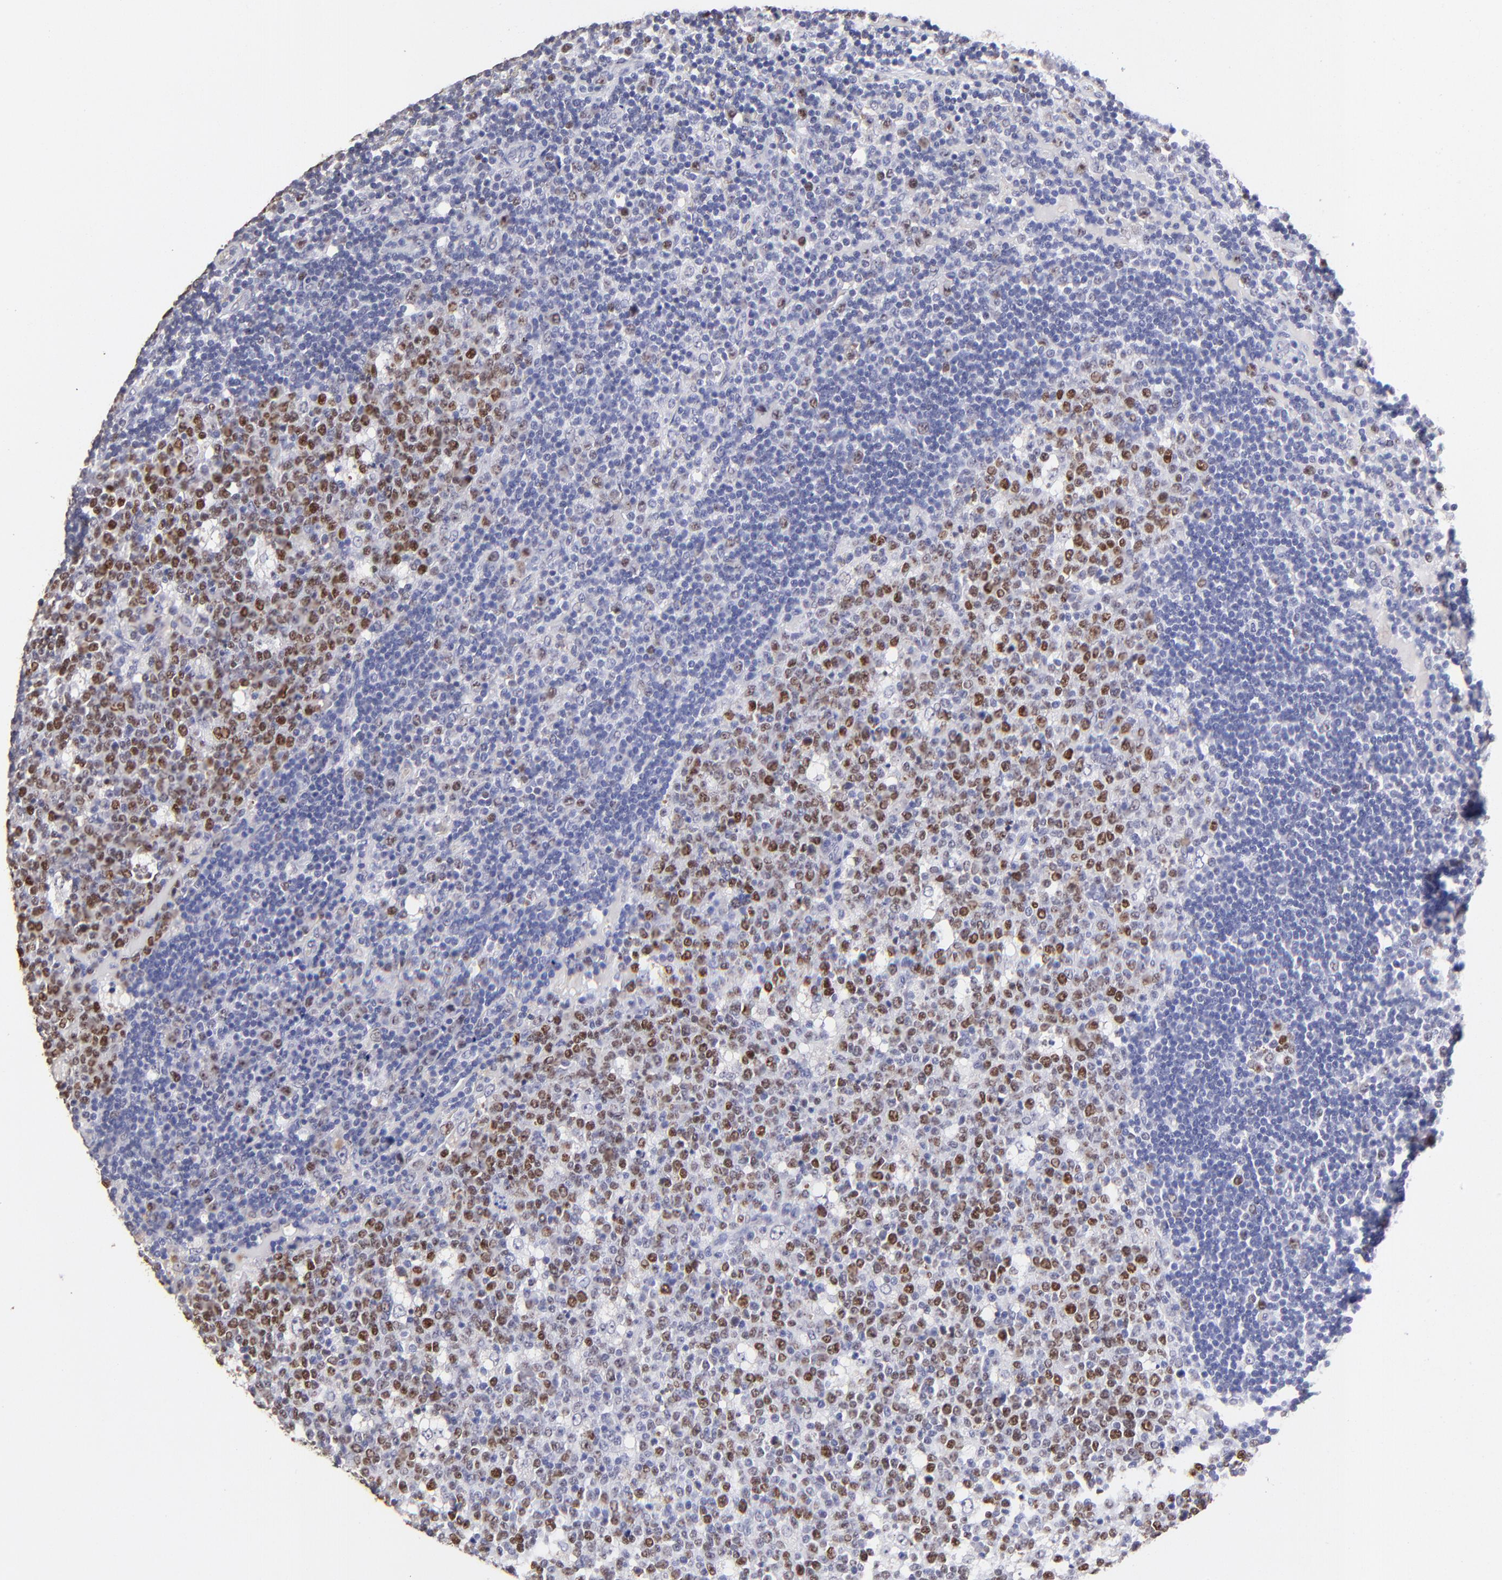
{"staining": {"intensity": "strong", "quantity": ">75%", "location": "nuclear"}, "tissue": "lymph node", "cell_type": "Germinal center cells", "image_type": "normal", "snomed": [{"axis": "morphology", "description": "Normal tissue, NOS"}, {"axis": "topography", "description": "Lymph node"}, {"axis": "topography", "description": "Salivary gland"}], "caption": "Strong nuclear positivity is identified in approximately >75% of germinal center cells in normal lymph node. (DAB (3,3'-diaminobenzidine) IHC with brightfield microscopy, high magnification).", "gene": "DNMT1", "patient": {"sex": "male", "age": 8}}